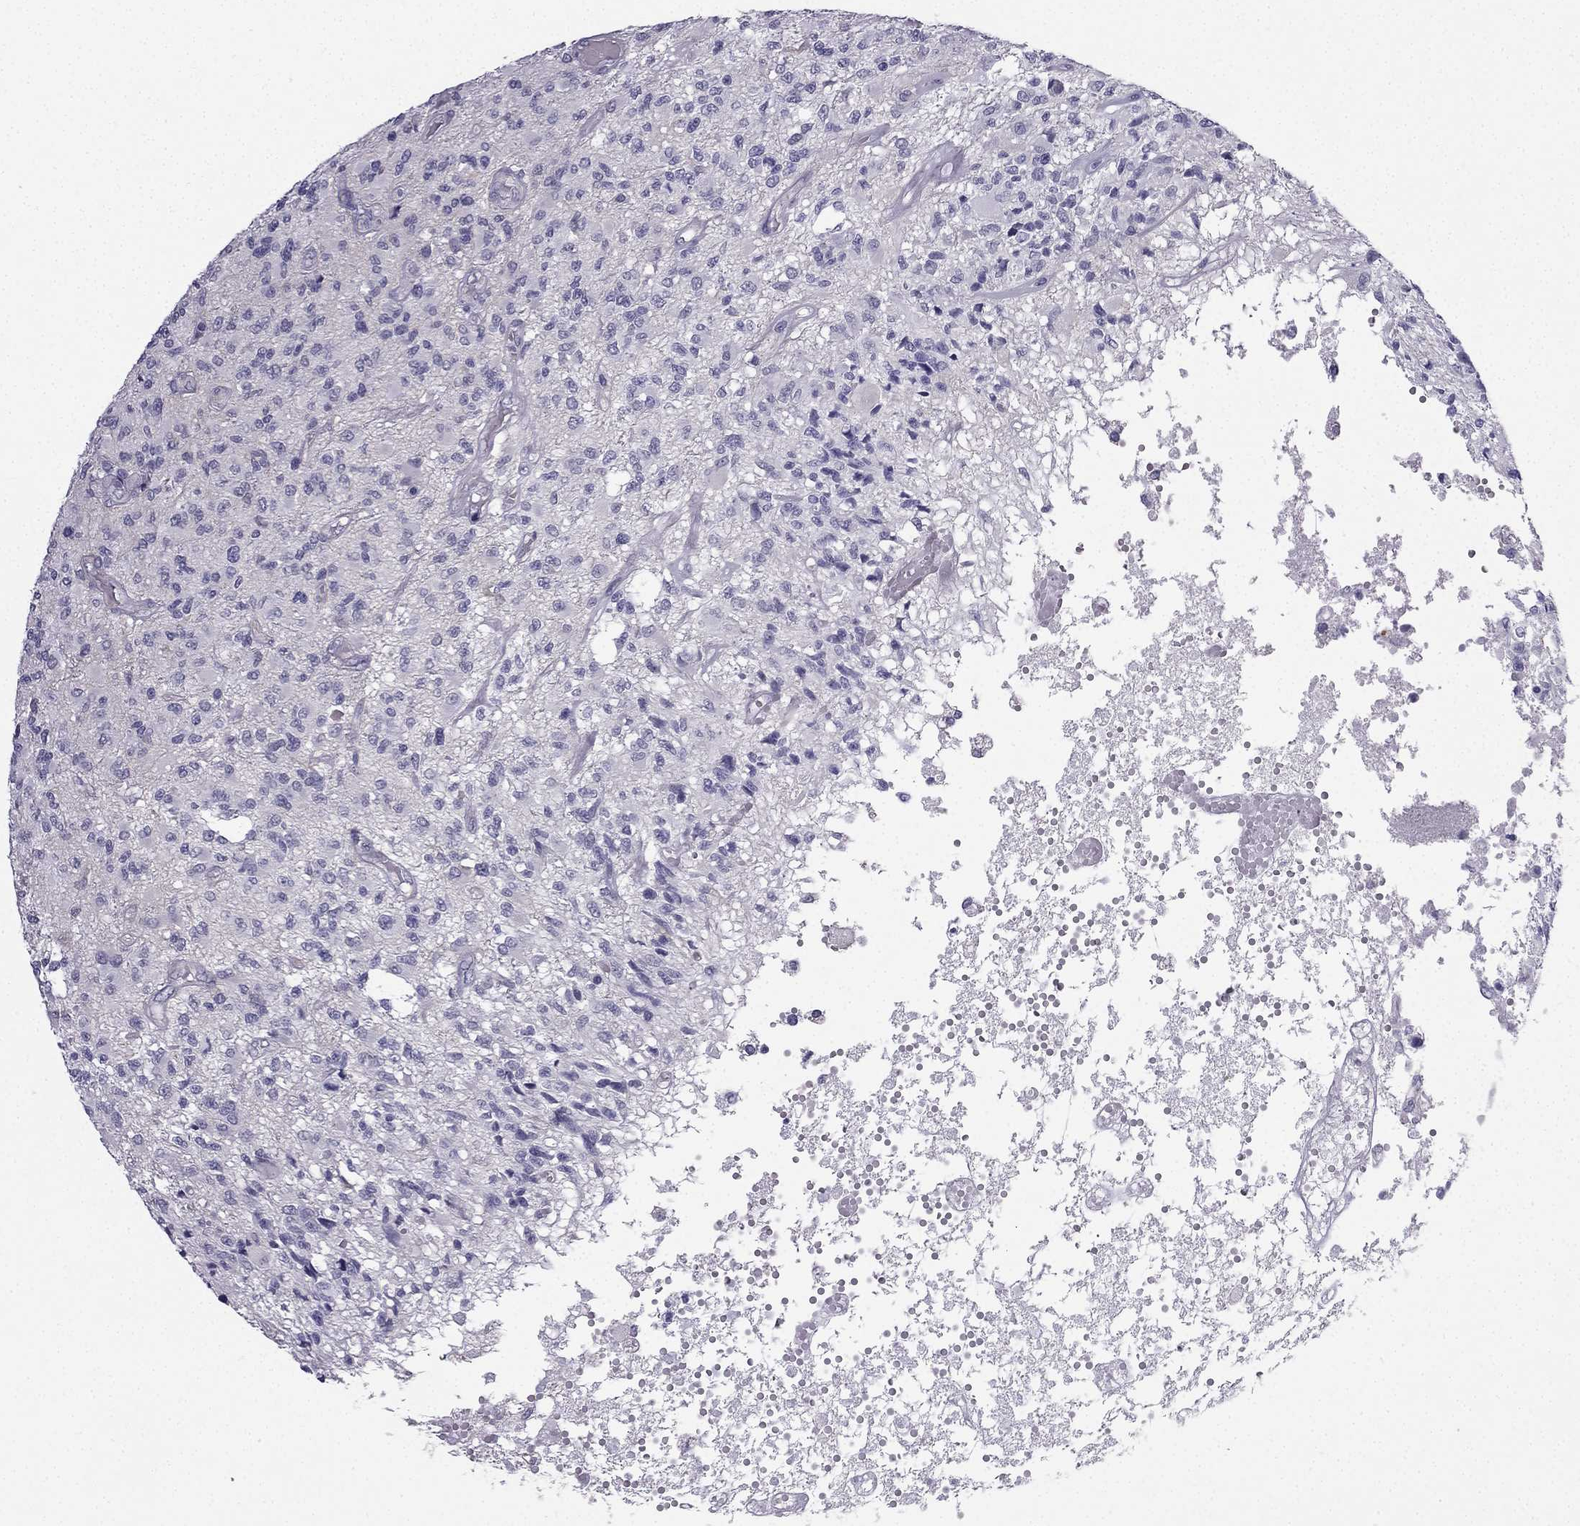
{"staining": {"intensity": "negative", "quantity": "none", "location": "none"}, "tissue": "glioma", "cell_type": "Tumor cells", "image_type": "cancer", "snomed": [{"axis": "morphology", "description": "Glioma, malignant, High grade"}, {"axis": "topography", "description": "Brain"}], "caption": "DAB (3,3'-diaminobenzidine) immunohistochemical staining of glioma demonstrates no significant expression in tumor cells.", "gene": "CFAP53", "patient": {"sex": "female", "age": 63}}